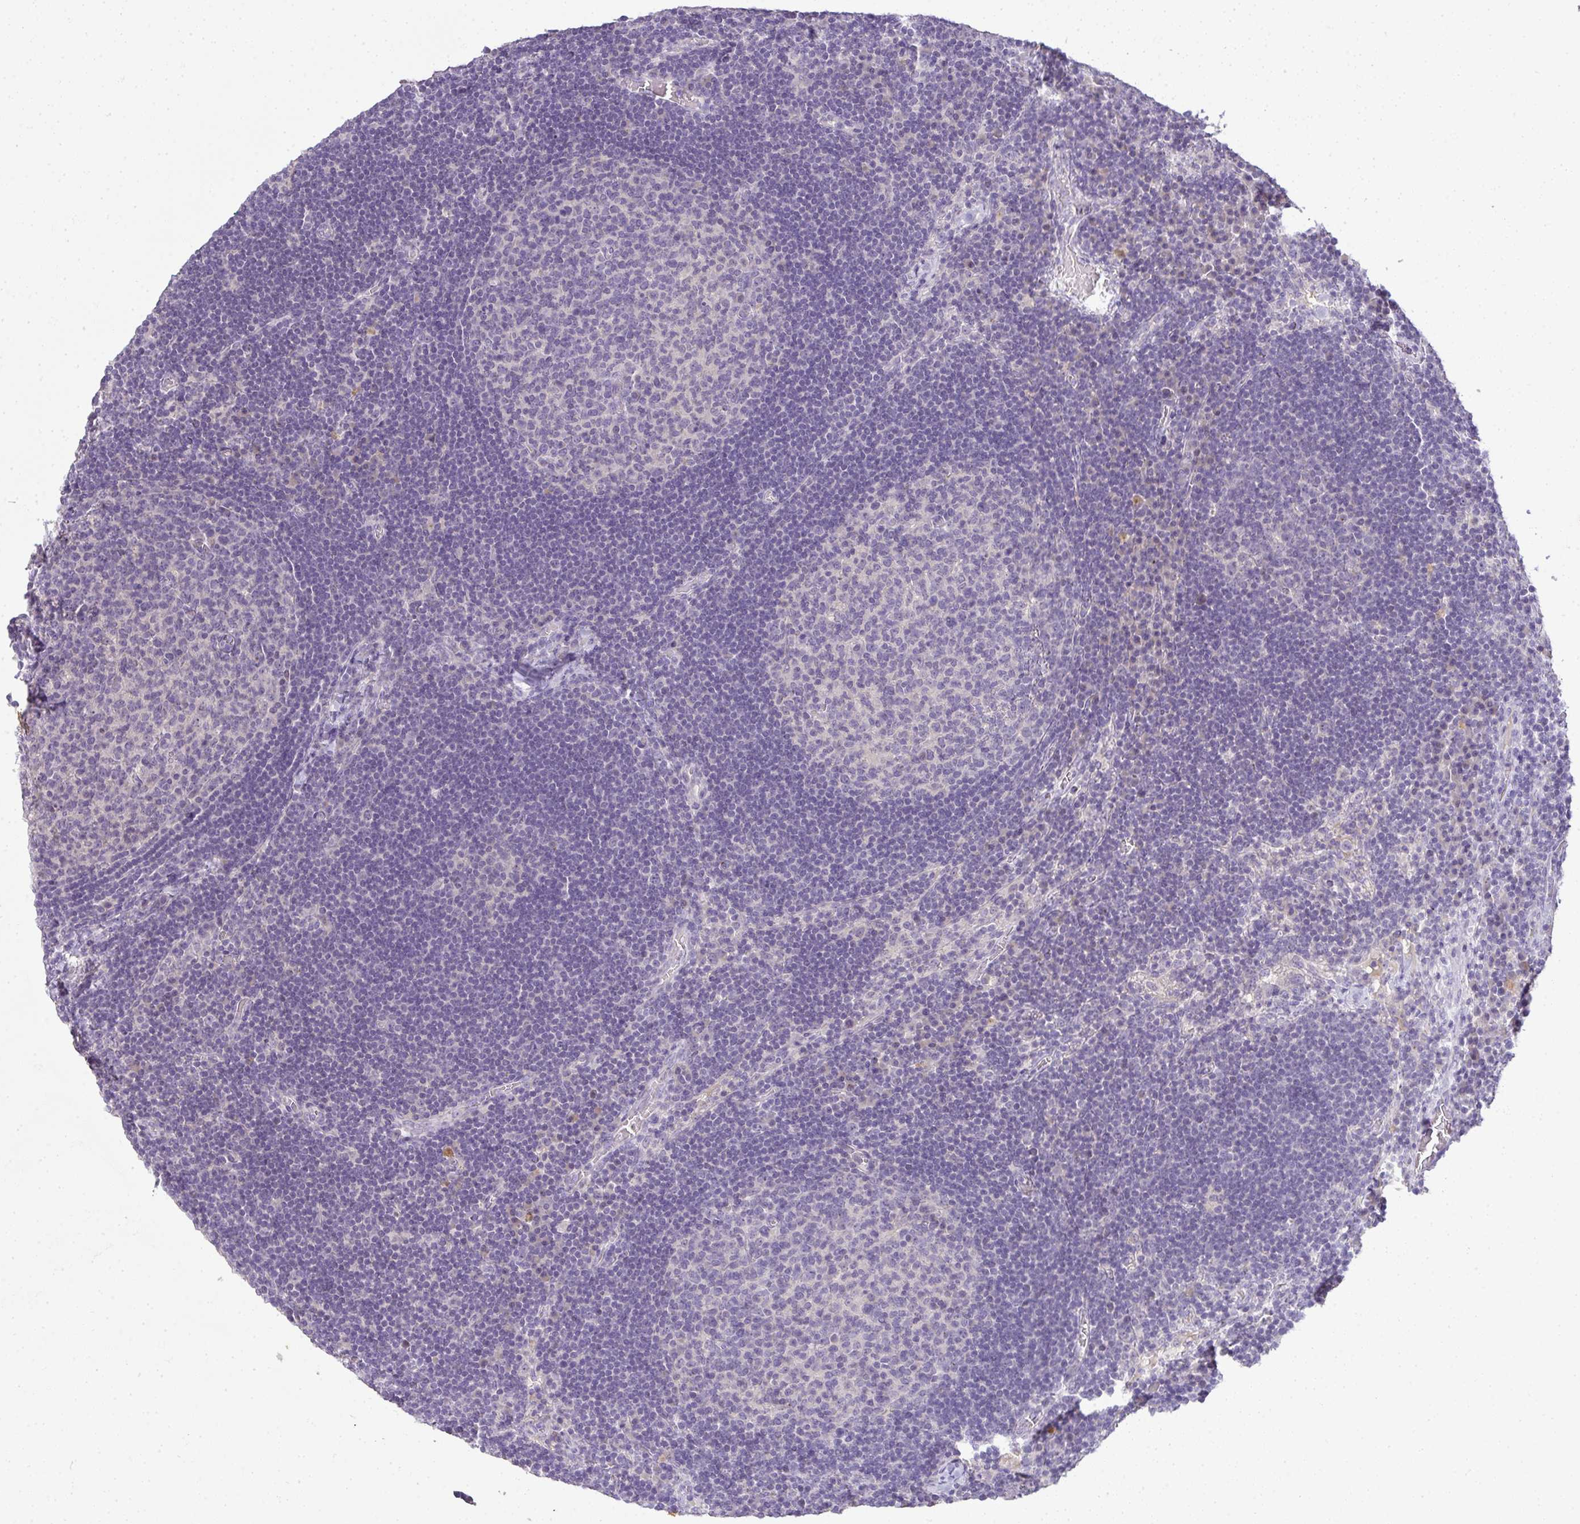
{"staining": {"intensity": "negative", "quantity": "none", "location": "none"}, "tissue": "lymph node", "cell_type": "Germinal center cells", "image_type": "normal", "snomed": [{"axis": "morphology", "description": "Normal tissue, NOS"}, {"axis": "topography", "description": "Lymph node"}], "caption": "The IHC photomicrograph has no significant expression in germinal center cells of lymph node. The staining was performed using DAB (3,3'-diaminobenzidine) to visualize the protein expression in brown, while the nuclei were stained in blue with hematoxylin (Magnification: 20x).", "gene": "CMPK1", "patient": {"sex": "male", "age": 67}}